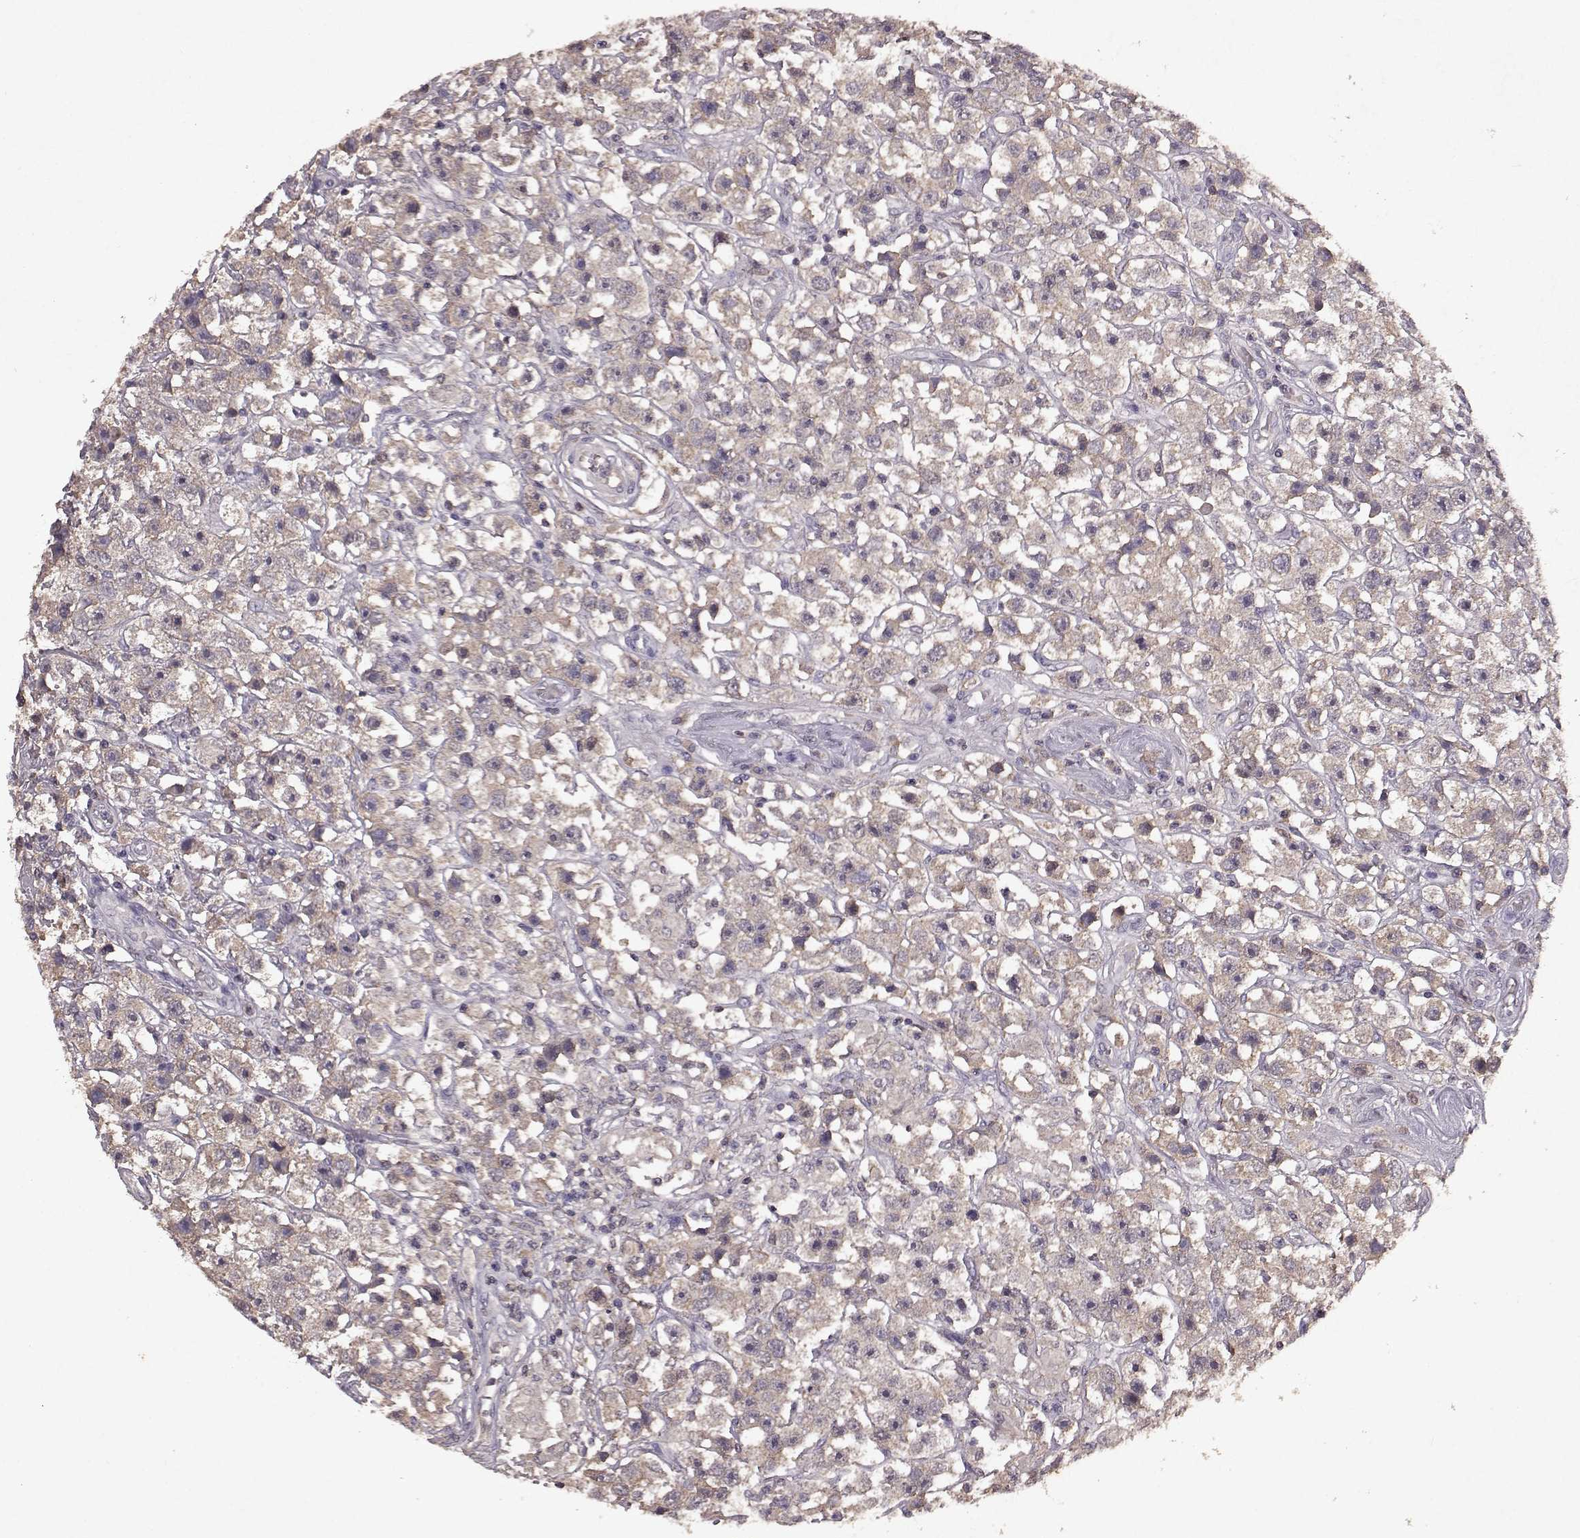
{"staining": {"intensity": "weak", "quantity": ">75%", "location": "cytoplasmic/membranous"}, "tissue": "testis cancer", "cell_type": "Tumor cells", "image_type": "cancer", "snomed": [{"axis": "morphology", "description": "Seminoma, NOS"}, {"axis": "topography", "description": "Testis"}], "caption": "The photomicrograph displays a brown stain indicating the presence of a protein in the cytoplasmic/membranous of tumor cells in seminoma (testis). The protein of interest is shown in brown color, while the nuclei are stained blue.", "gene": "FRRS1L", "patient": {"sex": "male", "age": 45}}